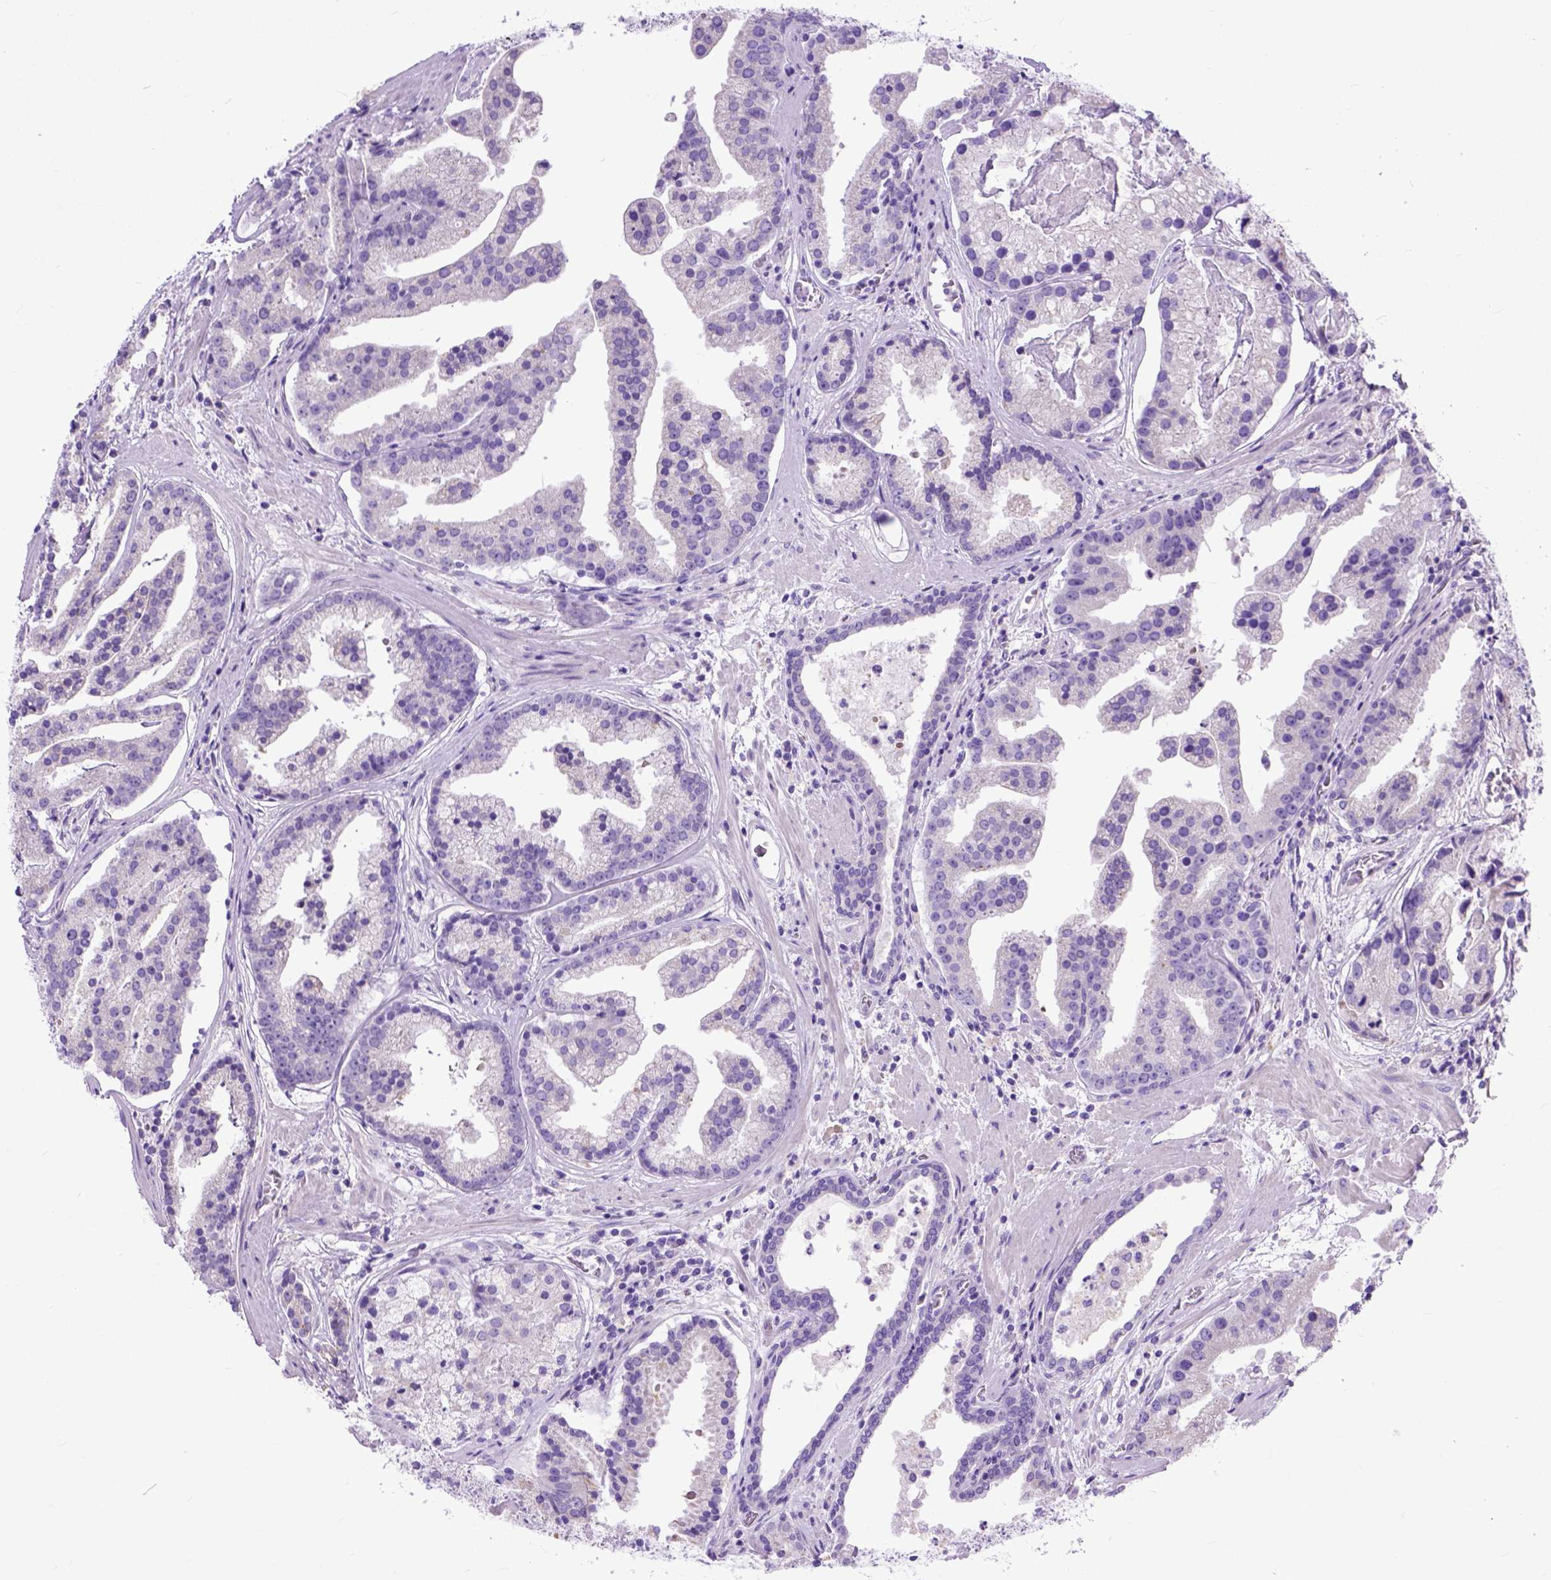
{"staining": {"intensity": "negative", "quantity": "none", "location": "none"}, "tissue": "prostate cancer", "cell_type": "Tumor cells", "image_type": "cancer", "snomed": [{"axis": "morphology", "description": "Adenocarcinoma, NOS"}, {"axis": "topography", "description": "Prostate and seminal vesicle, NOS"}, {"axis": "topography", "description": "Prostate"}], "caption": "High magnification brightfield microscopy of prostate adenocarcinoma stained with DAB (3,3'-diaminobenzidine) (brown) and counterstained with hematoxylin (blue): tumor cells show no significant positivity.", "gene": "ODAD3", "patient": {"sex": "male", "age": 44}}